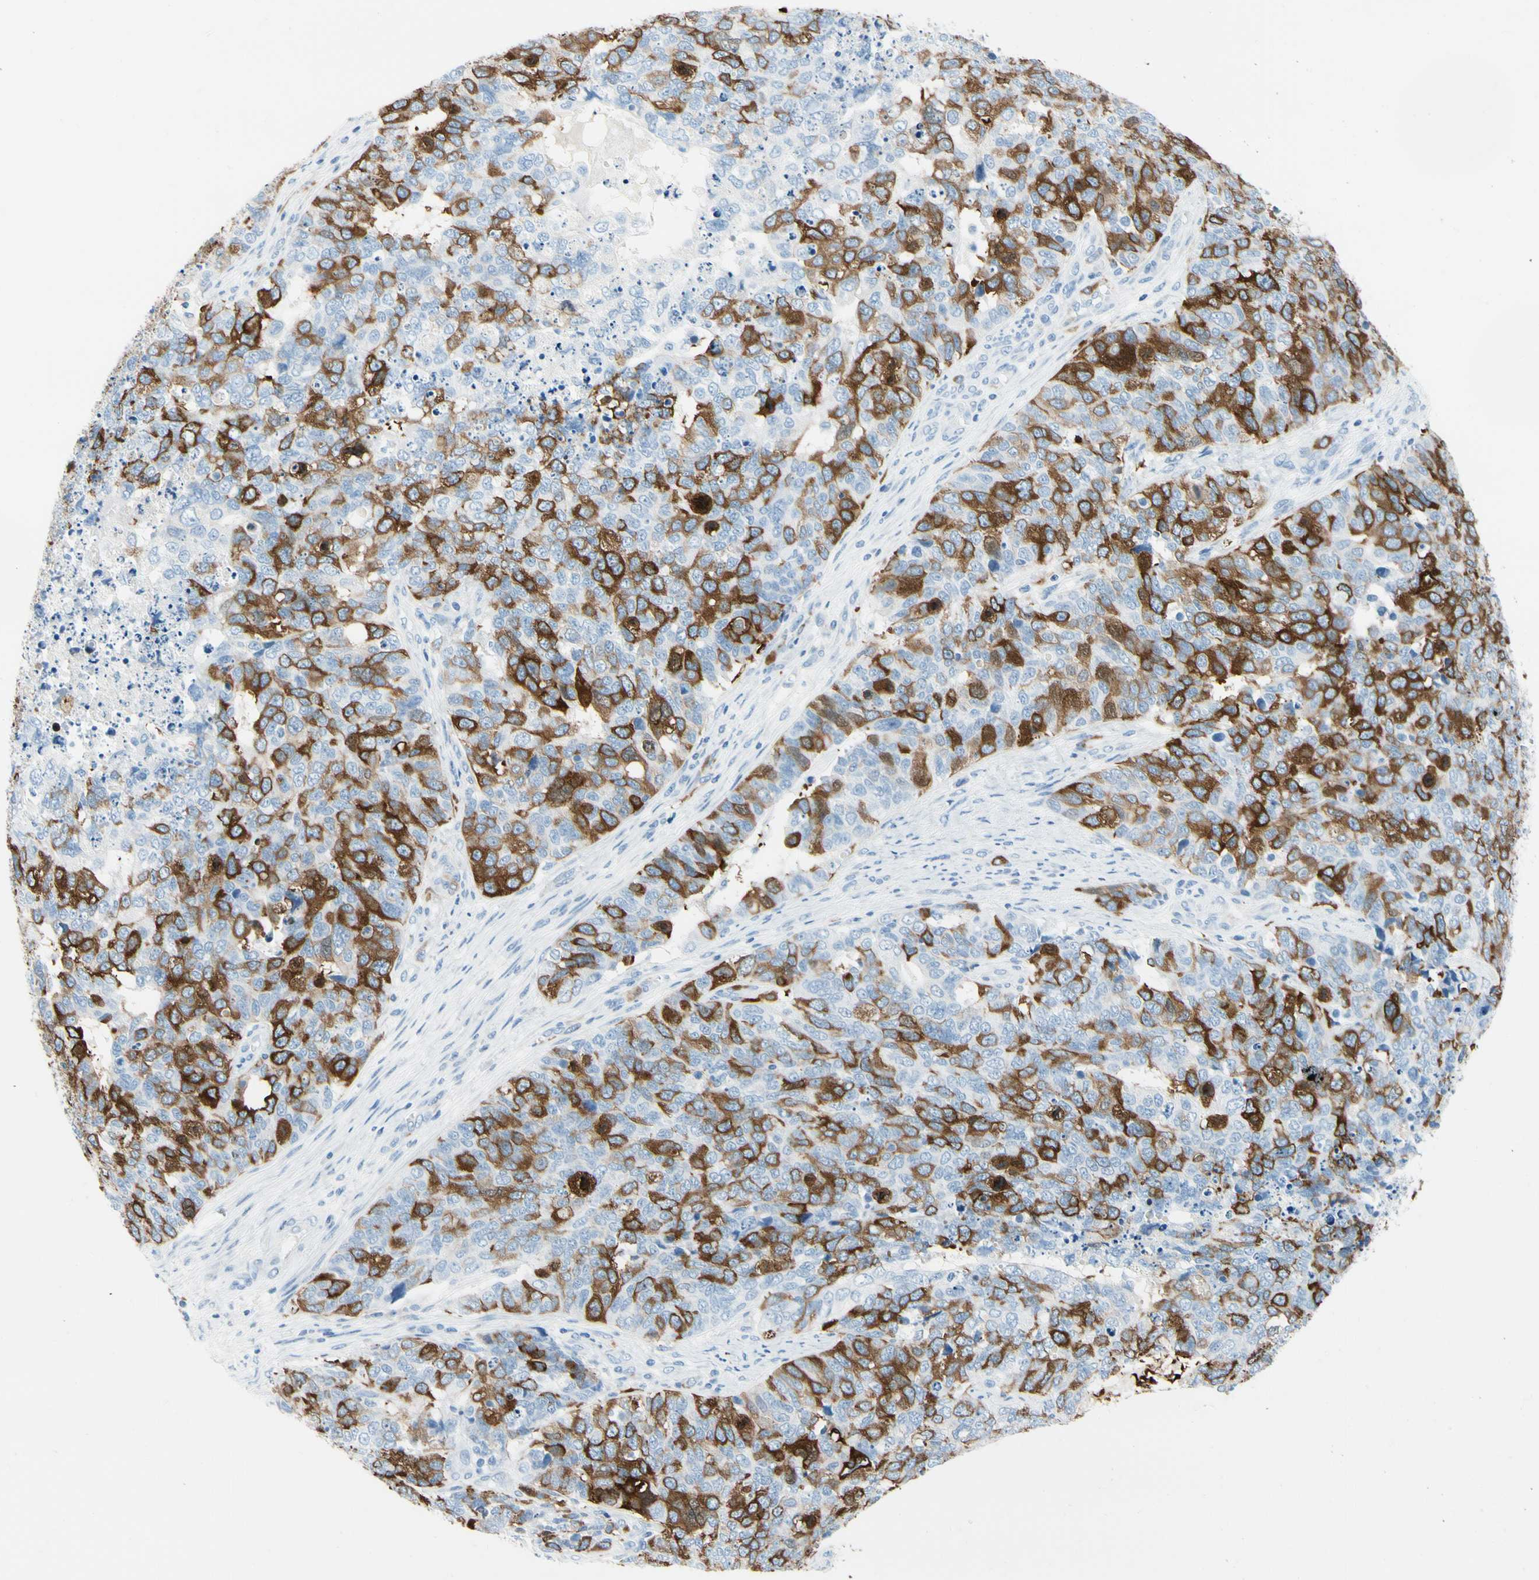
{"staining": {"intensity": "strong", "quantity": "25%-75%", "location": "cytoplasmic/membranous"}, "tissue": "cervical cancer", "cell_type": "Tumor cells", "image_type": "cancer", "snomed": [{"axis": "morphology", "description": "Squamous cell carcinoma, NOS"}, {"axis": "topography", "description": "Cervix"}], "caption": "A high-resolution image shows immunohistochemistry (IHC) staining of cervical cancer, which demonstrates strong cytoplasmic/membranous positivity in about 25%-75% of tumor cells.", "gene": "TACC3", "patient": {"sex": "female", "age": 63}}